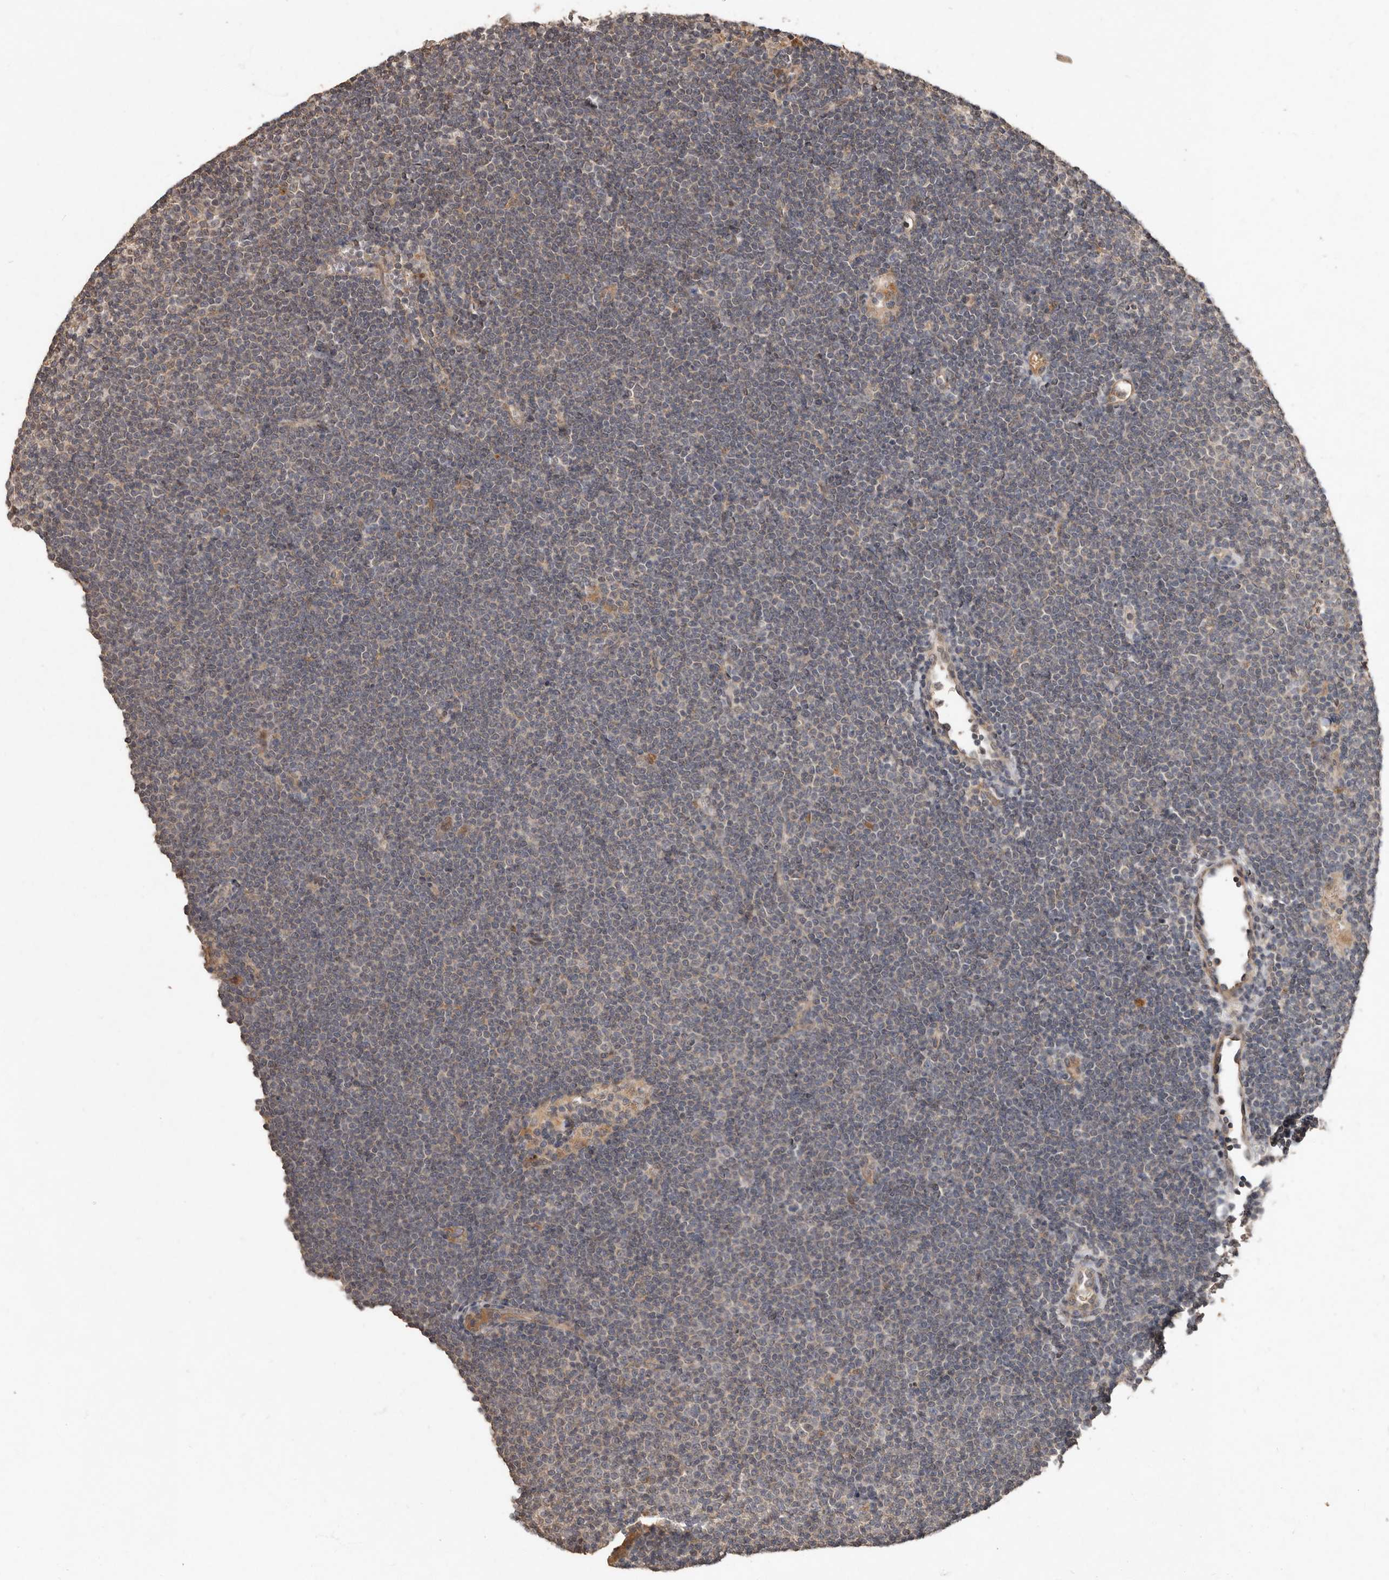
{"staining": {"intensity": "negative", "quantity": "none", "location": "none"}, "tissue": "lymphoma", "cell_type": "Tumor cells", "image_type": "cancer", "snomed": [{"axis": "morphology", "description": "Malignant lymphoma, non-Hodgkin's type, Low grade"}, {"axis": "topography", "description": "Lymph node"}], "caption": "High magnification brightfield microscopy of malignant lymphoma, non-Hodgkin's type (low-grade) stained with DAB (brown) and counterstained with hematoxylin (blue): tumor cells show no significant staining. (DAB (3,3'-diaminobenzidine) IHC with hematoxylin counter stain).", "gene": "KIF26B", "patient": {"sex": "female", "age": 53}}